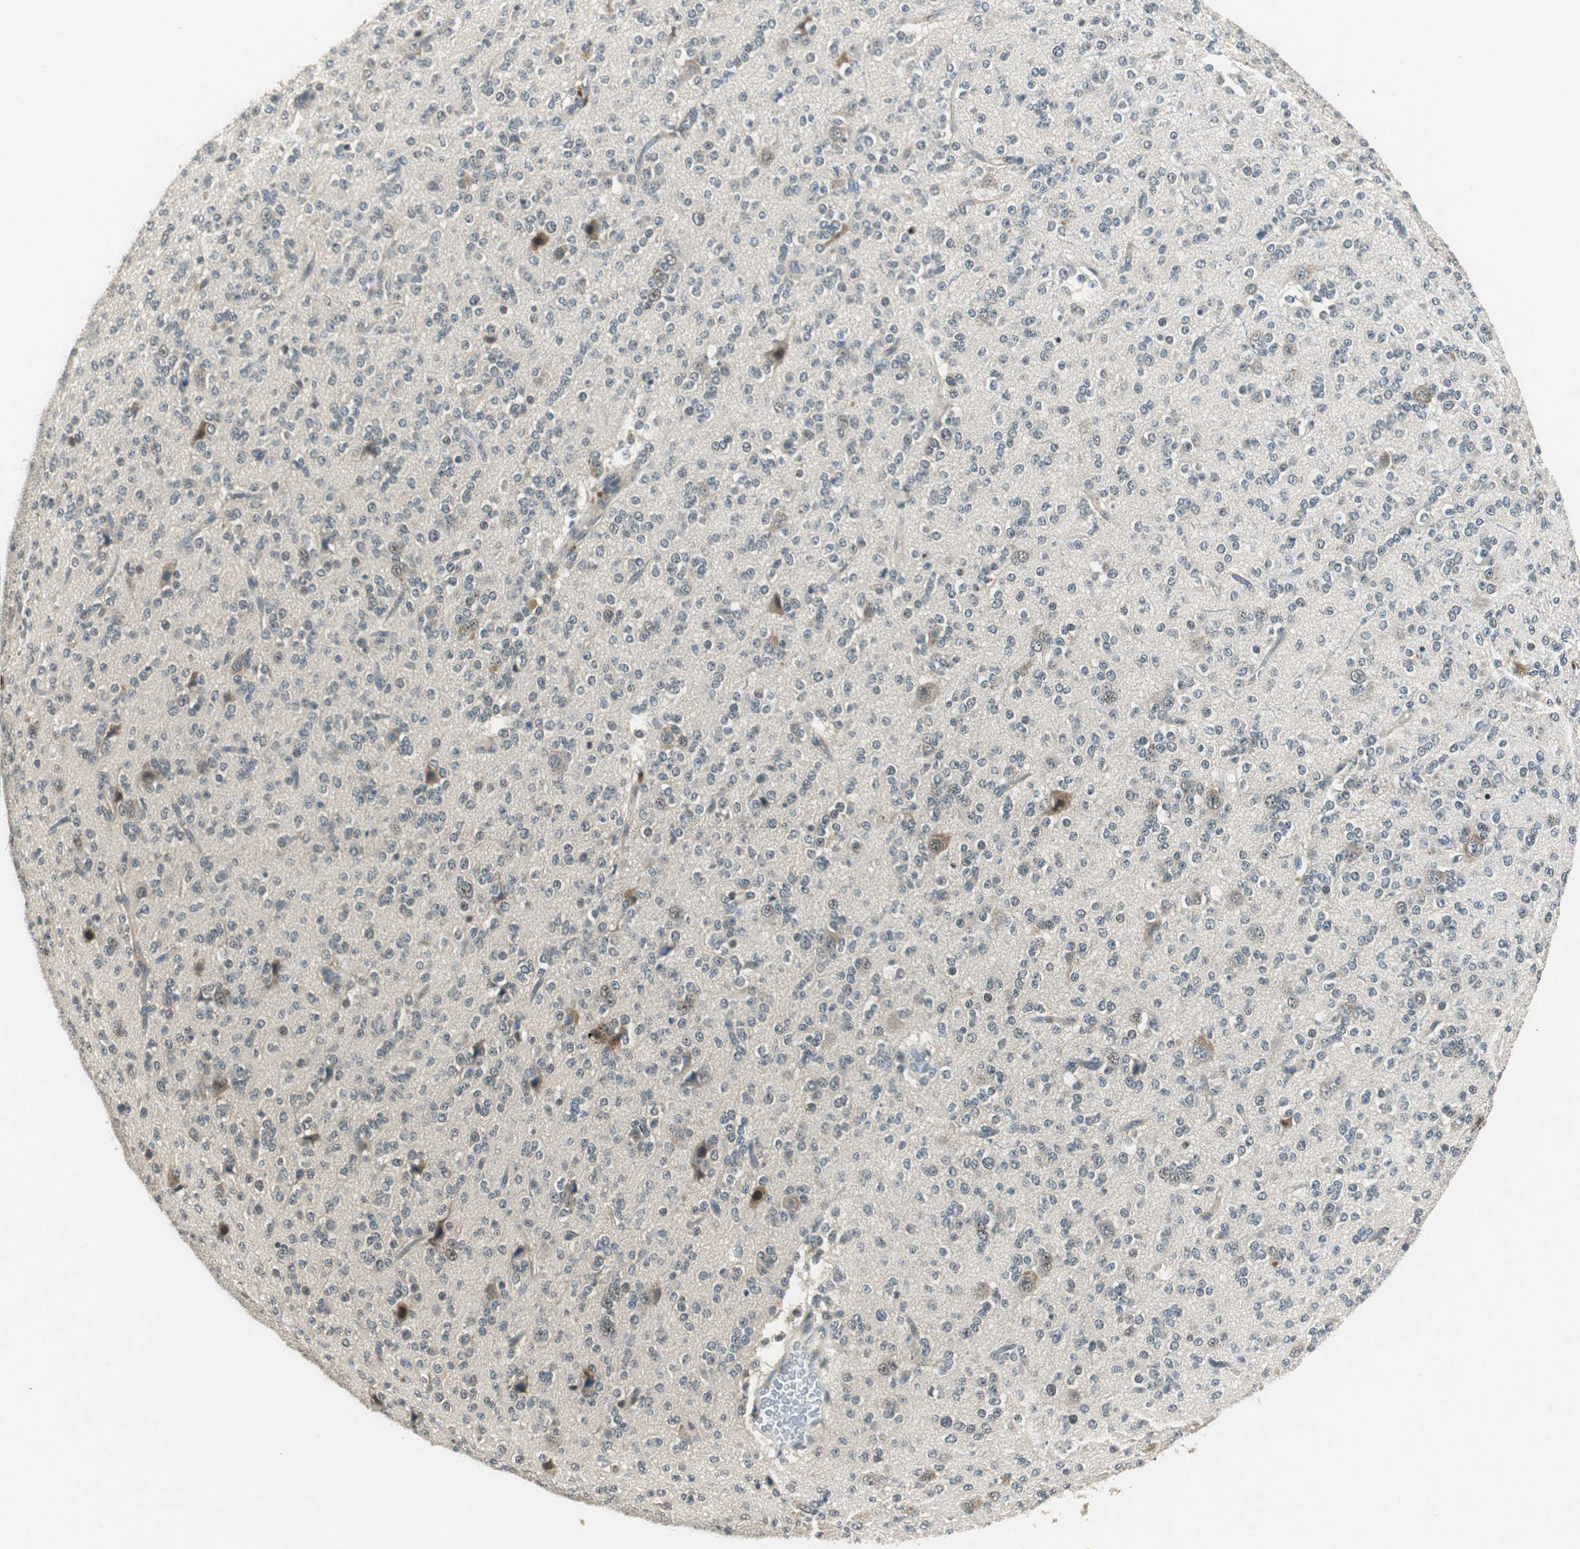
{"staining": {"intensity": "weak", "quantity": "25%-75%", "location": "cytoplasmic/membranous"}, "tissue": "glioma", "cell_type": "Tumor cells", "image_type": "cancer", "snomed": [{"axis": "morphology", "description": "Glioma, malignant, Low grade"}, {"axis": "topography", "description": "Brain"}], "caption": "Weak cytoplasmic/membranous protein positivity is appreciated in approximately 25%-75% of tumor cells in glioma. The protein is shown in brown color, while the nuclei are stained blue.", "gene": "PSMB4", "patient": {"sex": "male", "age": 38}}